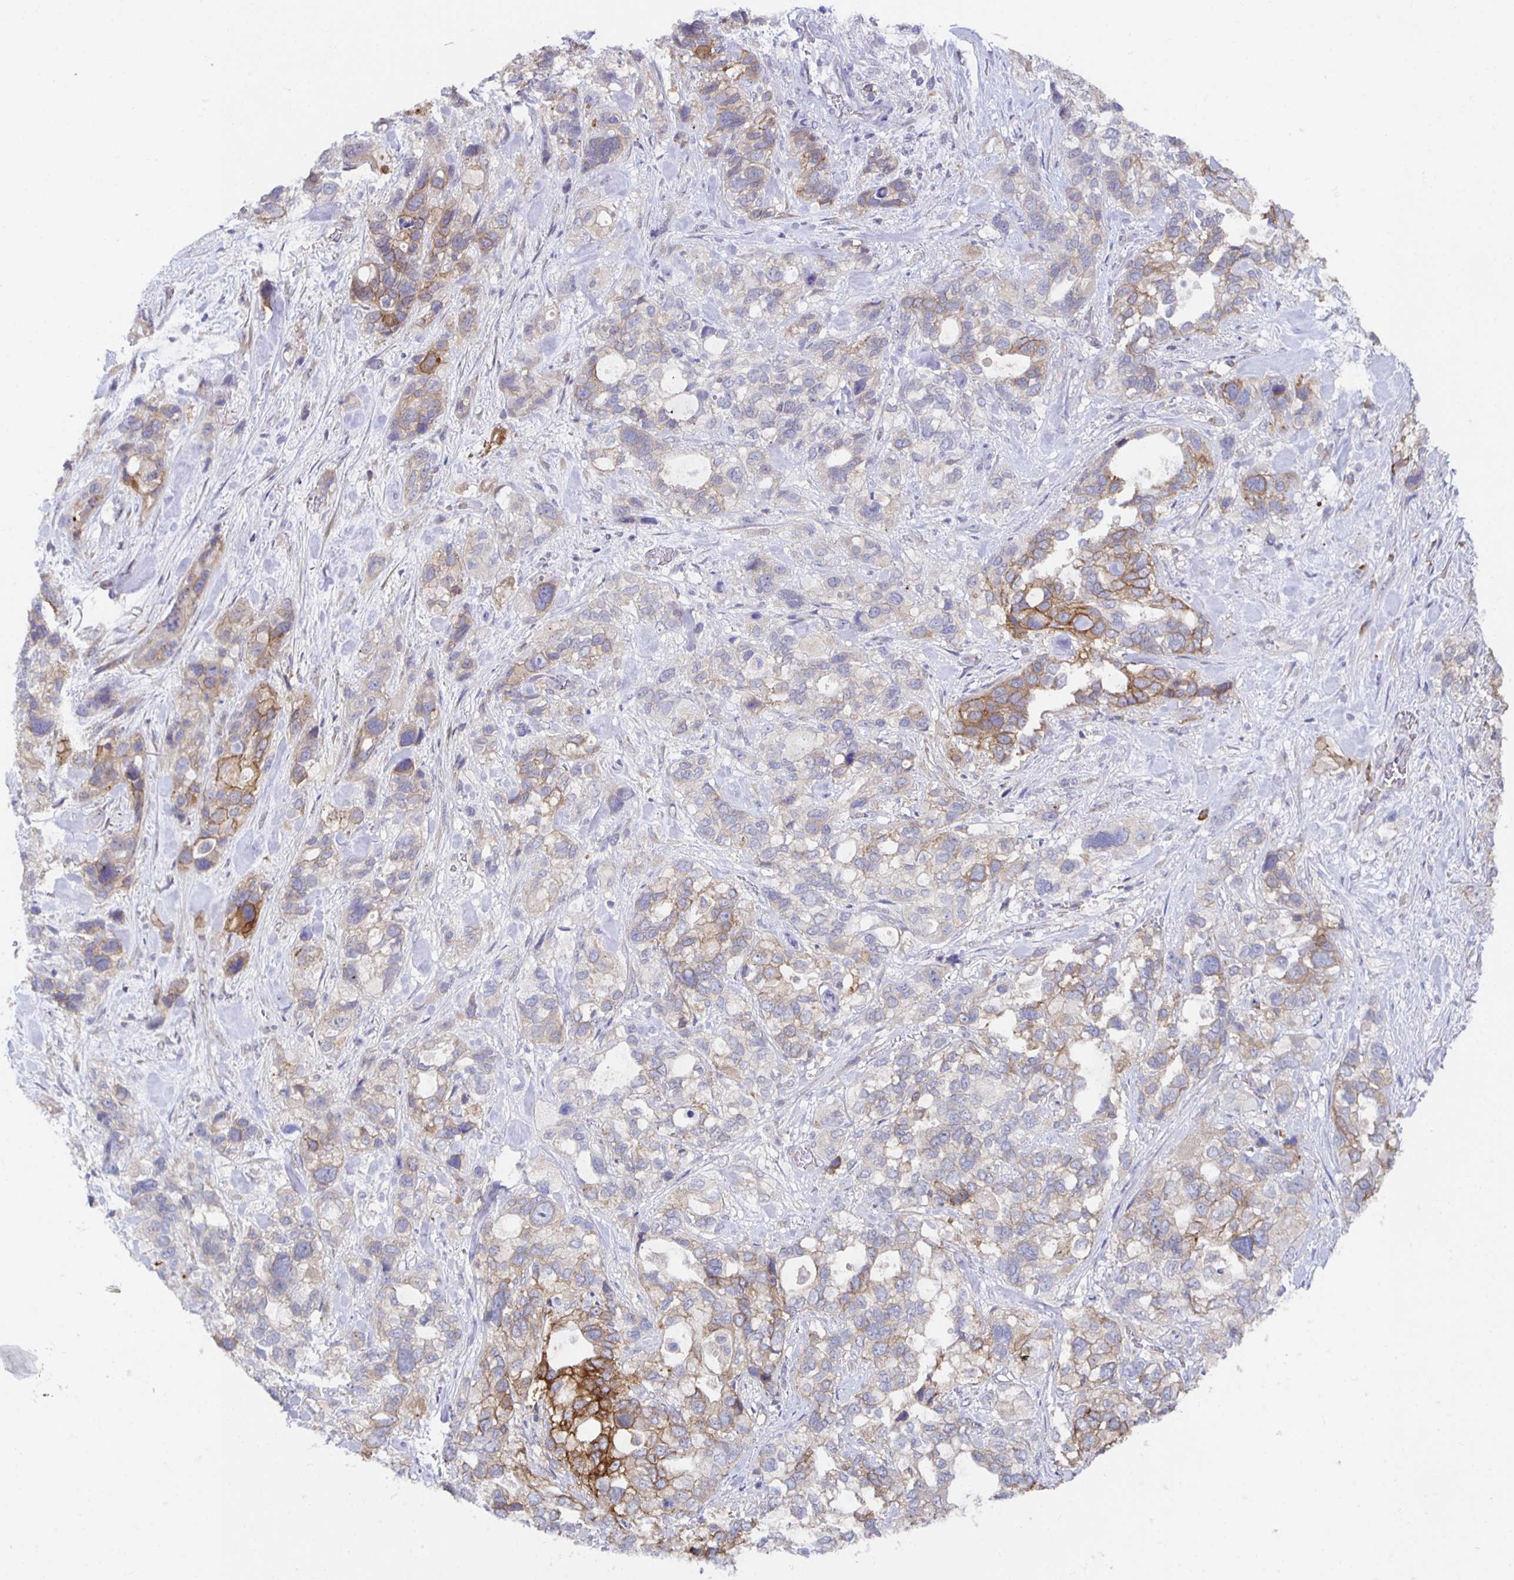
{"staining": {"intensity": "moderate", "quantity": "25%-75%", "location": "cytoplasmic/membranous"}, "tissue": "stomach cancer", "cell_type": "Tumor cells", "image_type": "cancer", "snomed": [{"axis": "morphology", "description": "Adenocarcinoma, NOS"}, {"axis": "topography", "description": "Stomach, upper"}], "caption": "Tumor cells show medium levels of moderate cytoplasmic/membranous positivity in about 25%-75% of cells in human adenocarcinoma (stomach).", "gene": "BAD", "patient": {"sex": "female", "age": 81}}